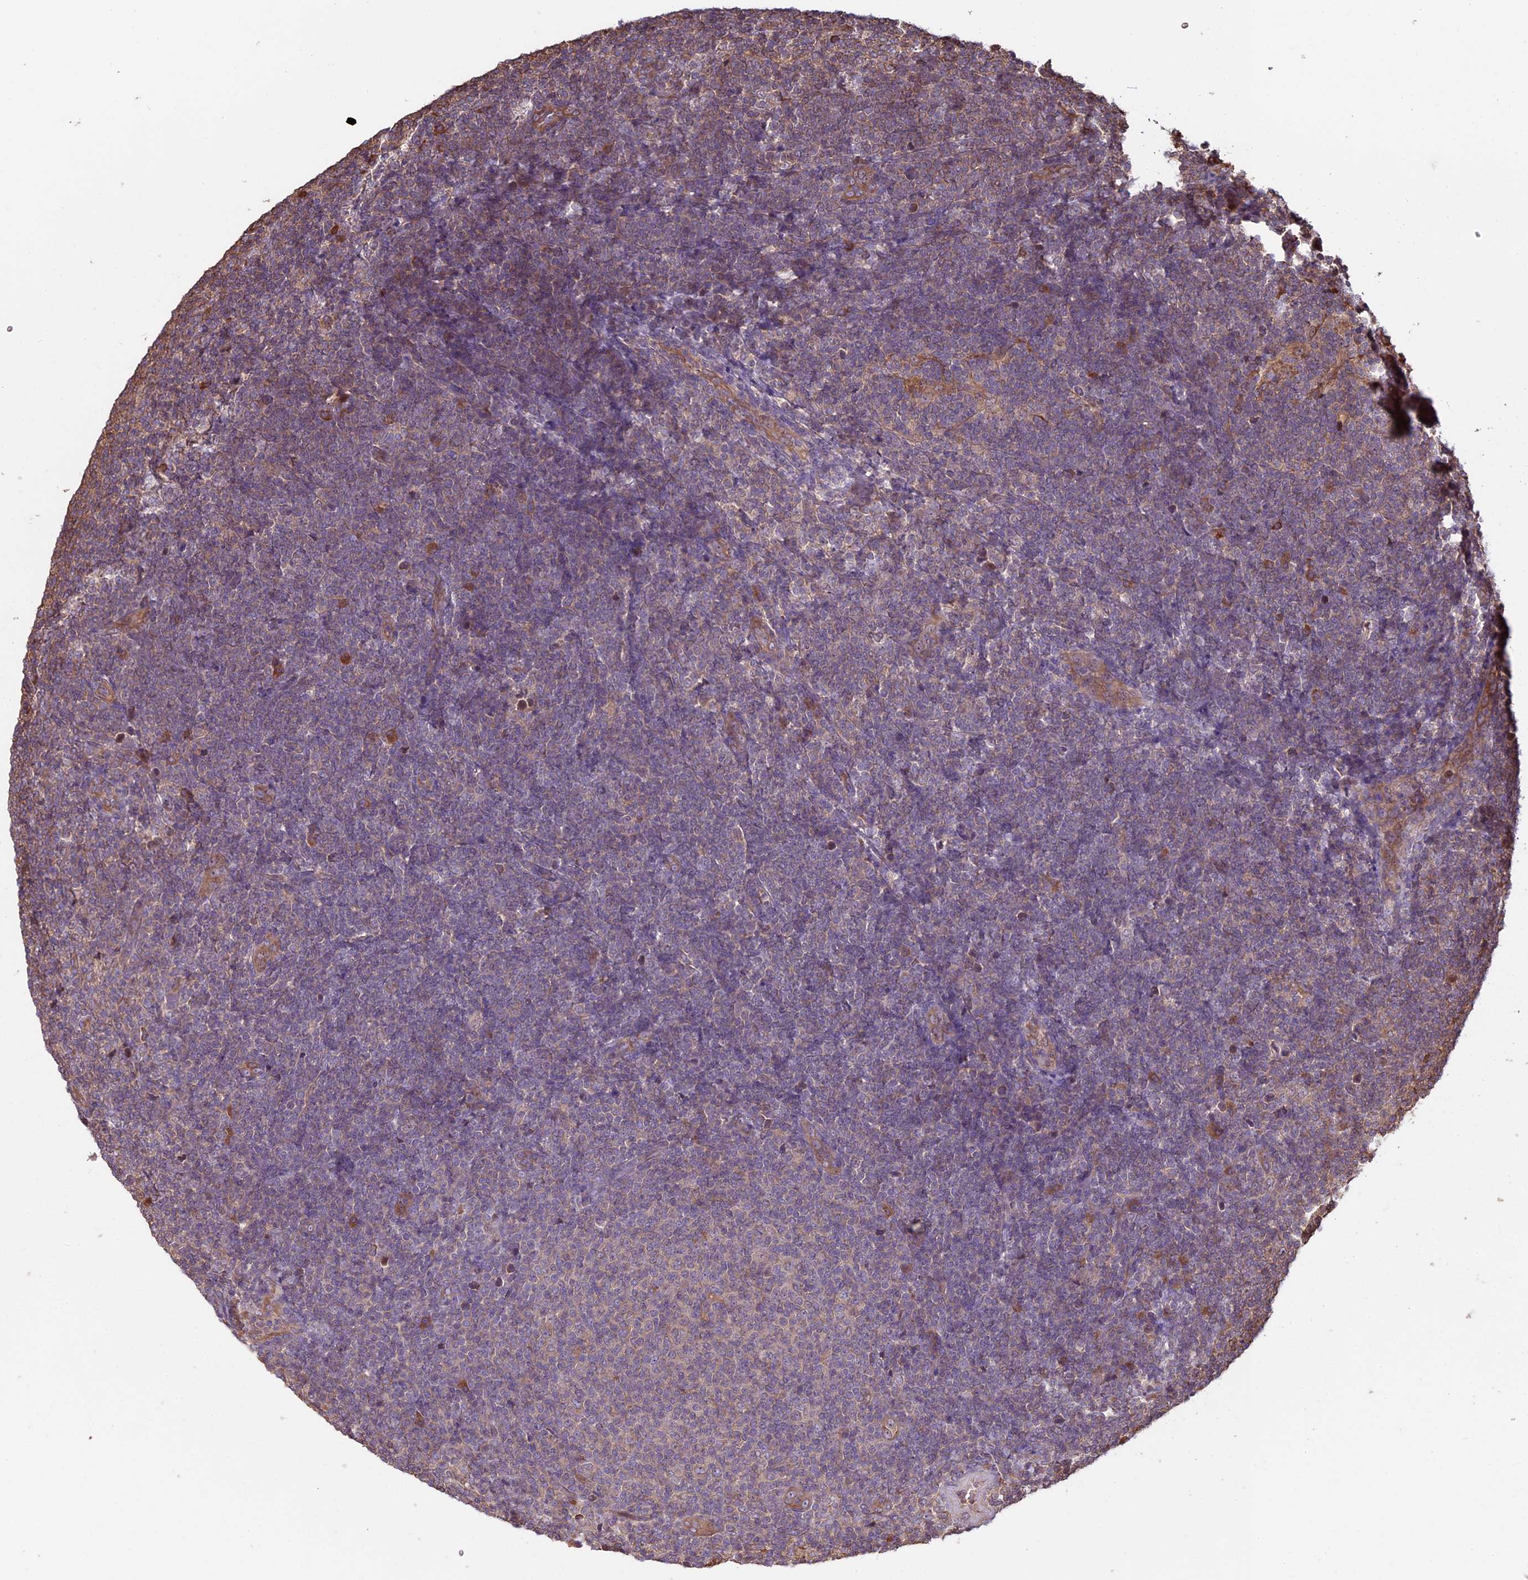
{"staining": {"intensity": "negative", "quantity": "none", "location": "none"}, "tissue": "lymphoma", "cell_type": "Tumor cells", "image_type": "cancer", "snomed": [{"axis": "morphology", "description": "Malignant lymphoma, non-Hodgkin's type, Low grade"}, {"axis": "topography", "description": "Lymph node"}], "caption": "Protein analysis of malignant lymphoma, non-Hodgkin's type (low-grade) demonstrates no significant expression in tumor cells.", "gene": "VWA3A", "patient": {"sex": "male", "age": 66}}